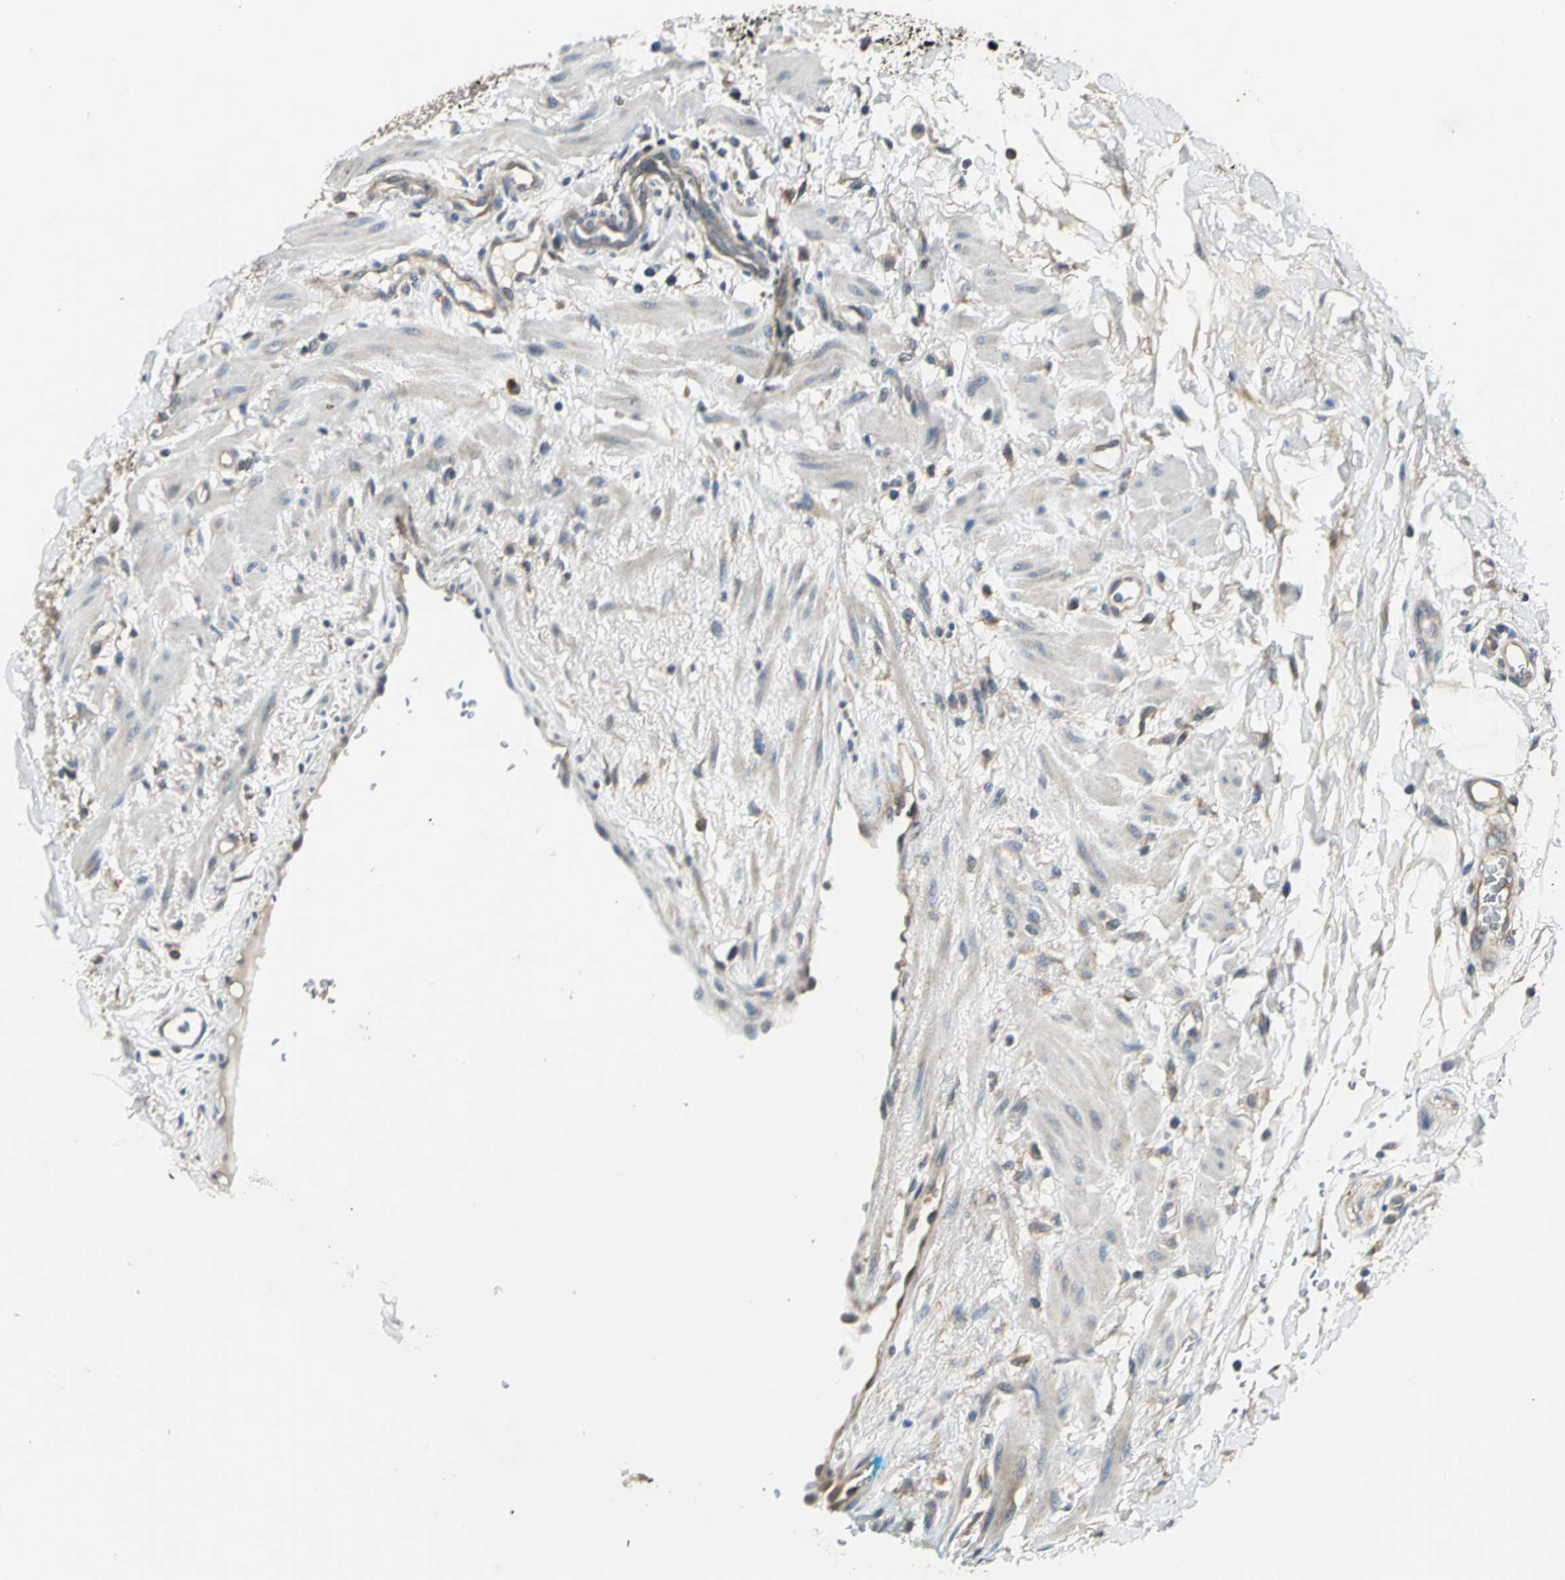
{"staining": {"intensity": "weak", "quantity": ">75%", "location": "cytoplasmic/membranous"}, "tissue": "adipose tissue", "cell_type": "Adipocytes", "image_type": "normal", "snomed": [{"axis": "morphology", "description": "Normal tissue, NOS"}, {"axis": "topography", "description": "Soft tissue"}, {"axis": "topography", "description": "Peripheral nerve tissue"}], "caption": "Protein expression analysis of unremarkable adipose tissue exhibits weak cytoplasmic/membranous expression in approximately >75% of adipocytes. (Brightfield microscopy of DAB IHC at high magnification).", "gene": "IRF3", "patient": {"sex": "female", "age": 71}}